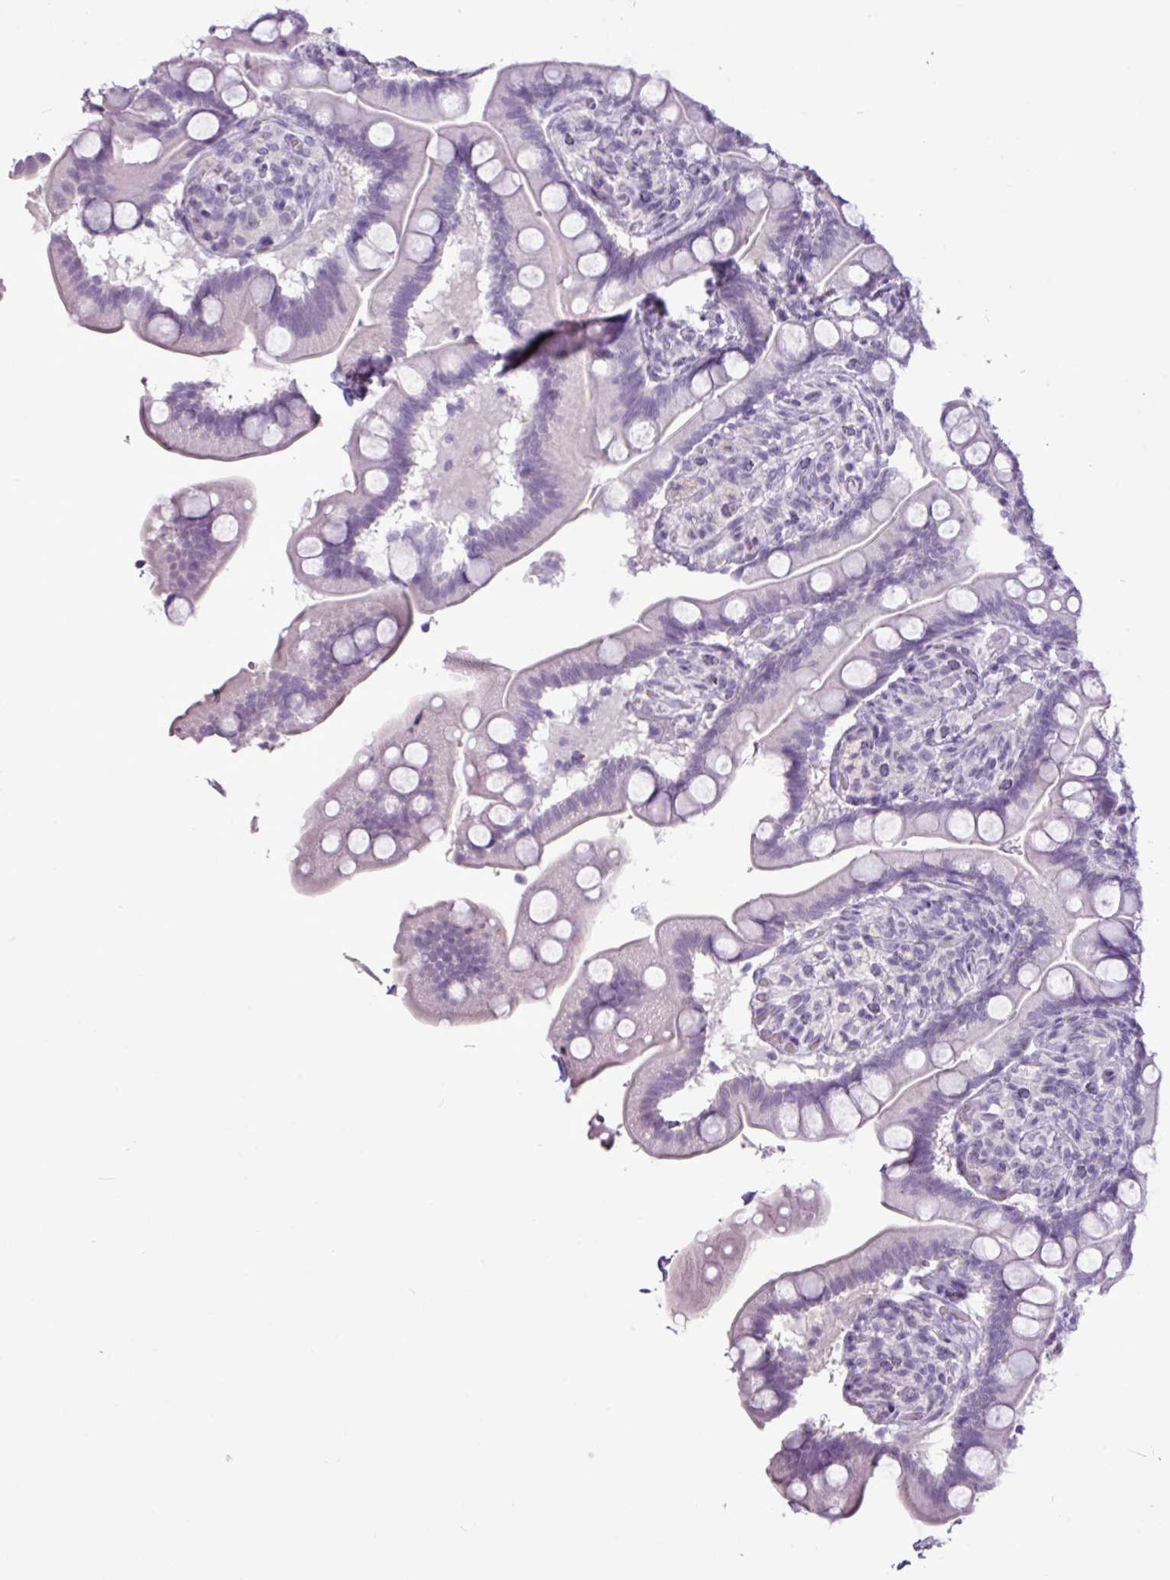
{"staining": {"intensity": "negative", "quantity": "none", "location": "none"}, "tissue": "small intestine", "cell_type": "Glandular cells", "image_type": "normal", "snomed": [{"axis": "morphology", "description": "Normal tissue, NOS"}, {"axis": "topography", "description": "Small intestine"}], "caption": "IHC of benign human small intestine exhibits no expression in glandular cells. Brightfield microscopy of immunohistochemistry (IHC) stained with DAB (3,3'-diaminobenzidine) (brown) and hematoxylin (blue), captured at high magnification.", "gene": "AMY2A", "patient": {"sex": "female", "age": 64}}